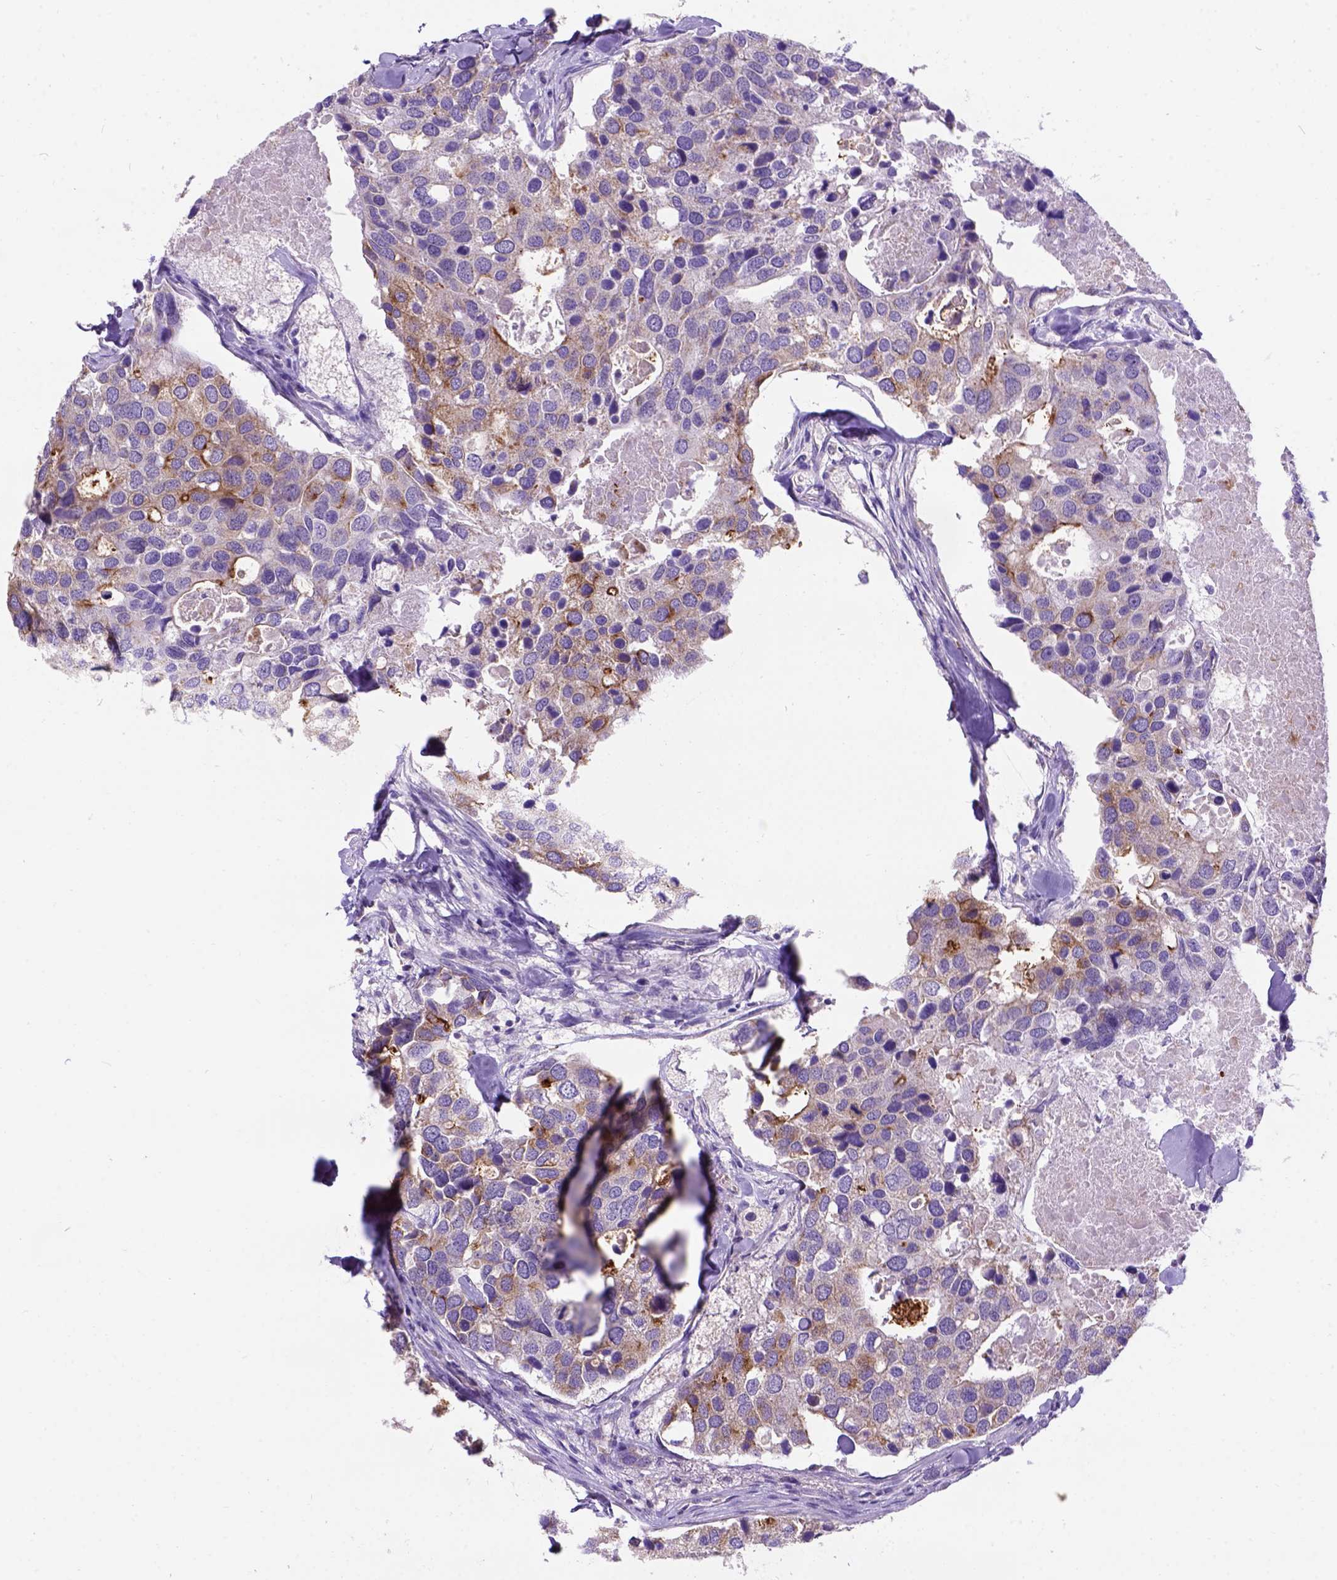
{"staining": {"intensity": "moderate", "quantity": "<25%", "location": "cytoplasmic/membranous"}, "tissue": "breast cancer", "cell_type": "Tumor cells", "image_type": "cancer", "snomed": [{"axis": "morphology", "description": "Duct carcinoma"}, {"axis": "topography", "description": "Breast"}], "caption": "Invasive ductal carcinoma (breast) stained with a protein marker demonstrates moderate staining in tumor cells.", "gene": "L2HGDH", "patient": {"sex": "female", "age": 83}}